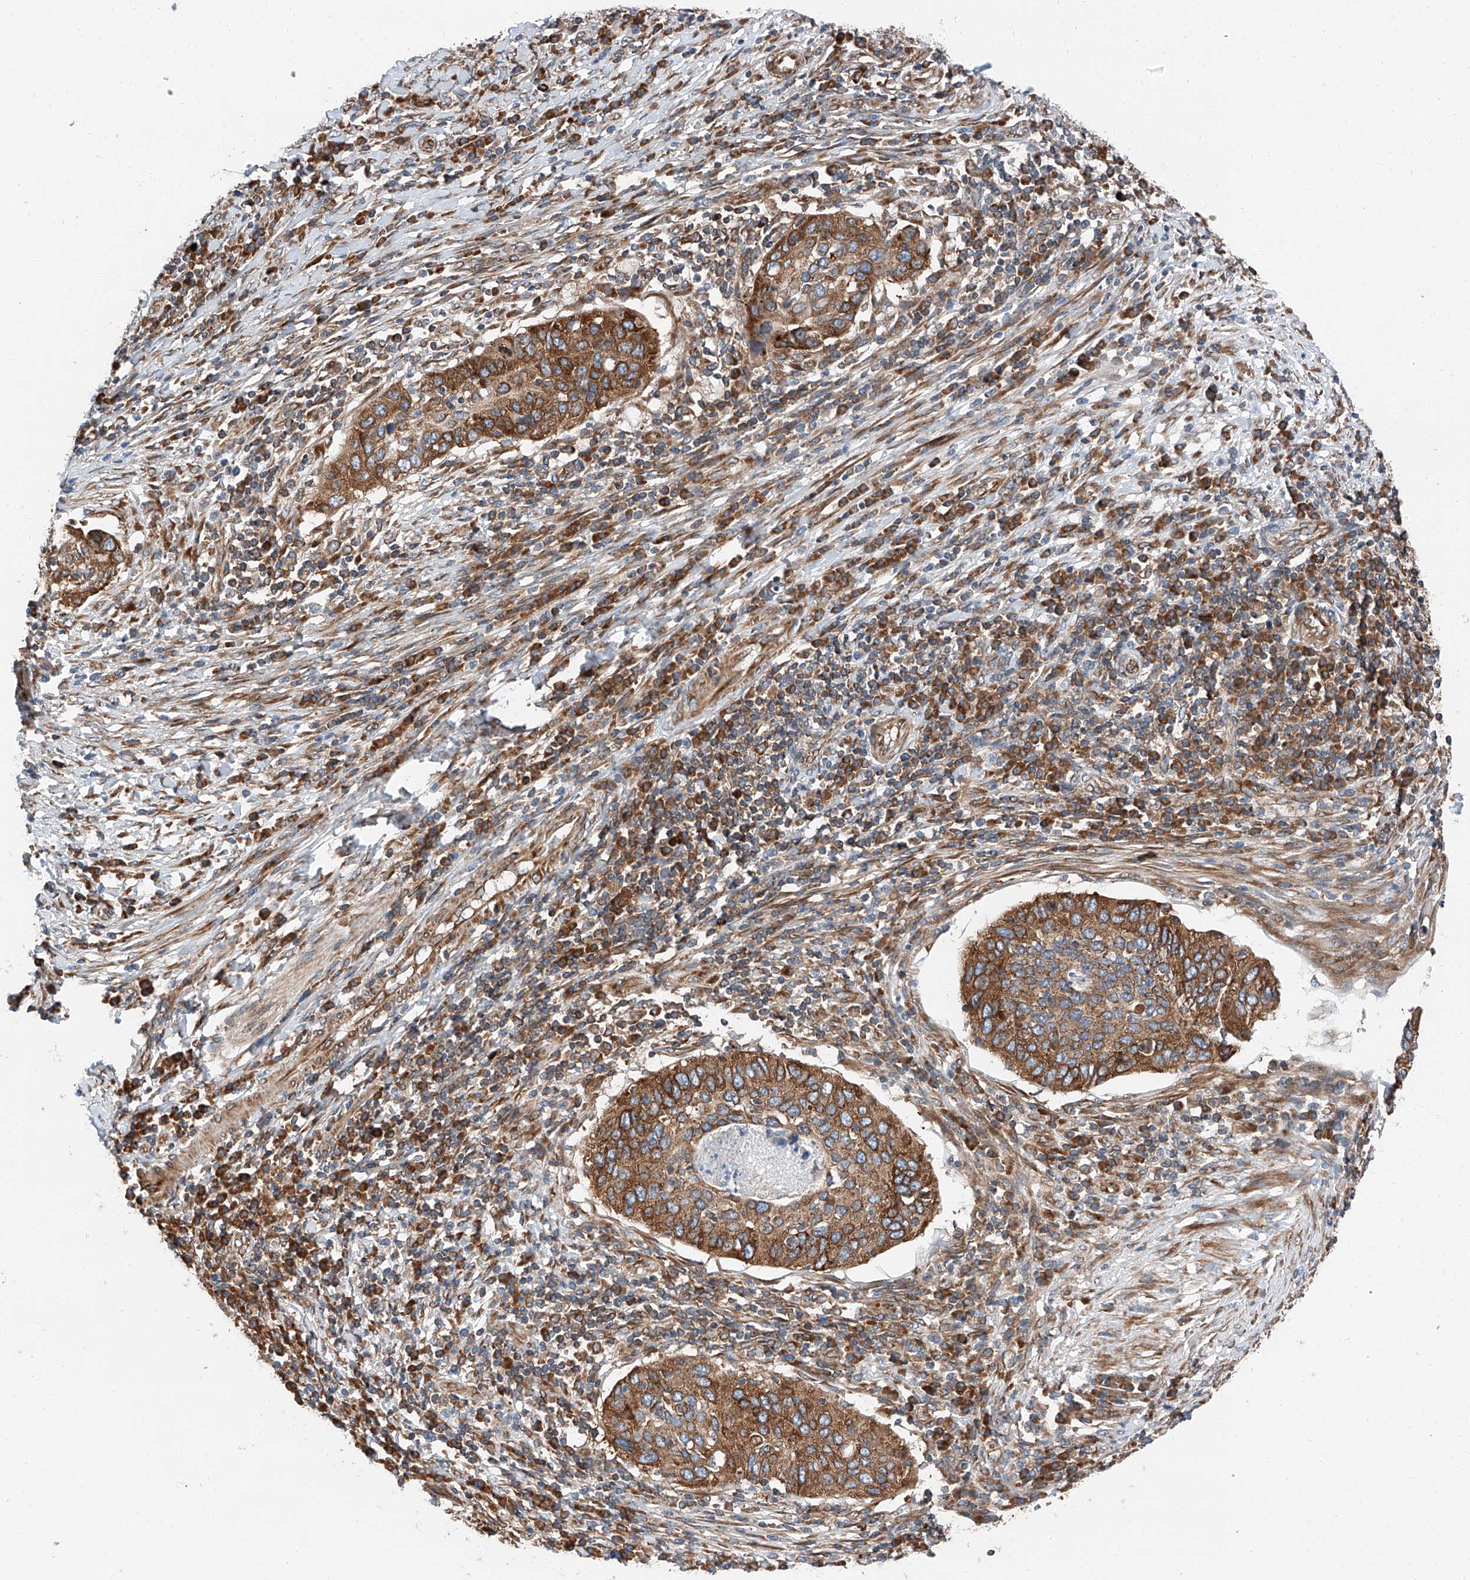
{"staining": {"intensity": "moderate", "quantity": ">75%", "location": "cytoplasmic/membranous"}, "tissue": "cervical cancer", "cell_type": "Tumor cells", "image_type": "cancer", "snomed": [{"axis": "morphology", "description": "Squamous cell carcinoma, NOS"}, {"axis": "topography", "description": "Cervix"}], "caption": "Human cervical cancer (squamous cell carcinoma) stained with a brown dye displays moderate cytoplasmic/membranous positive expression in about >75% of tumor cells.", "gene": "ZC3H15", "patient": {"sex": "female", "age": 38}}